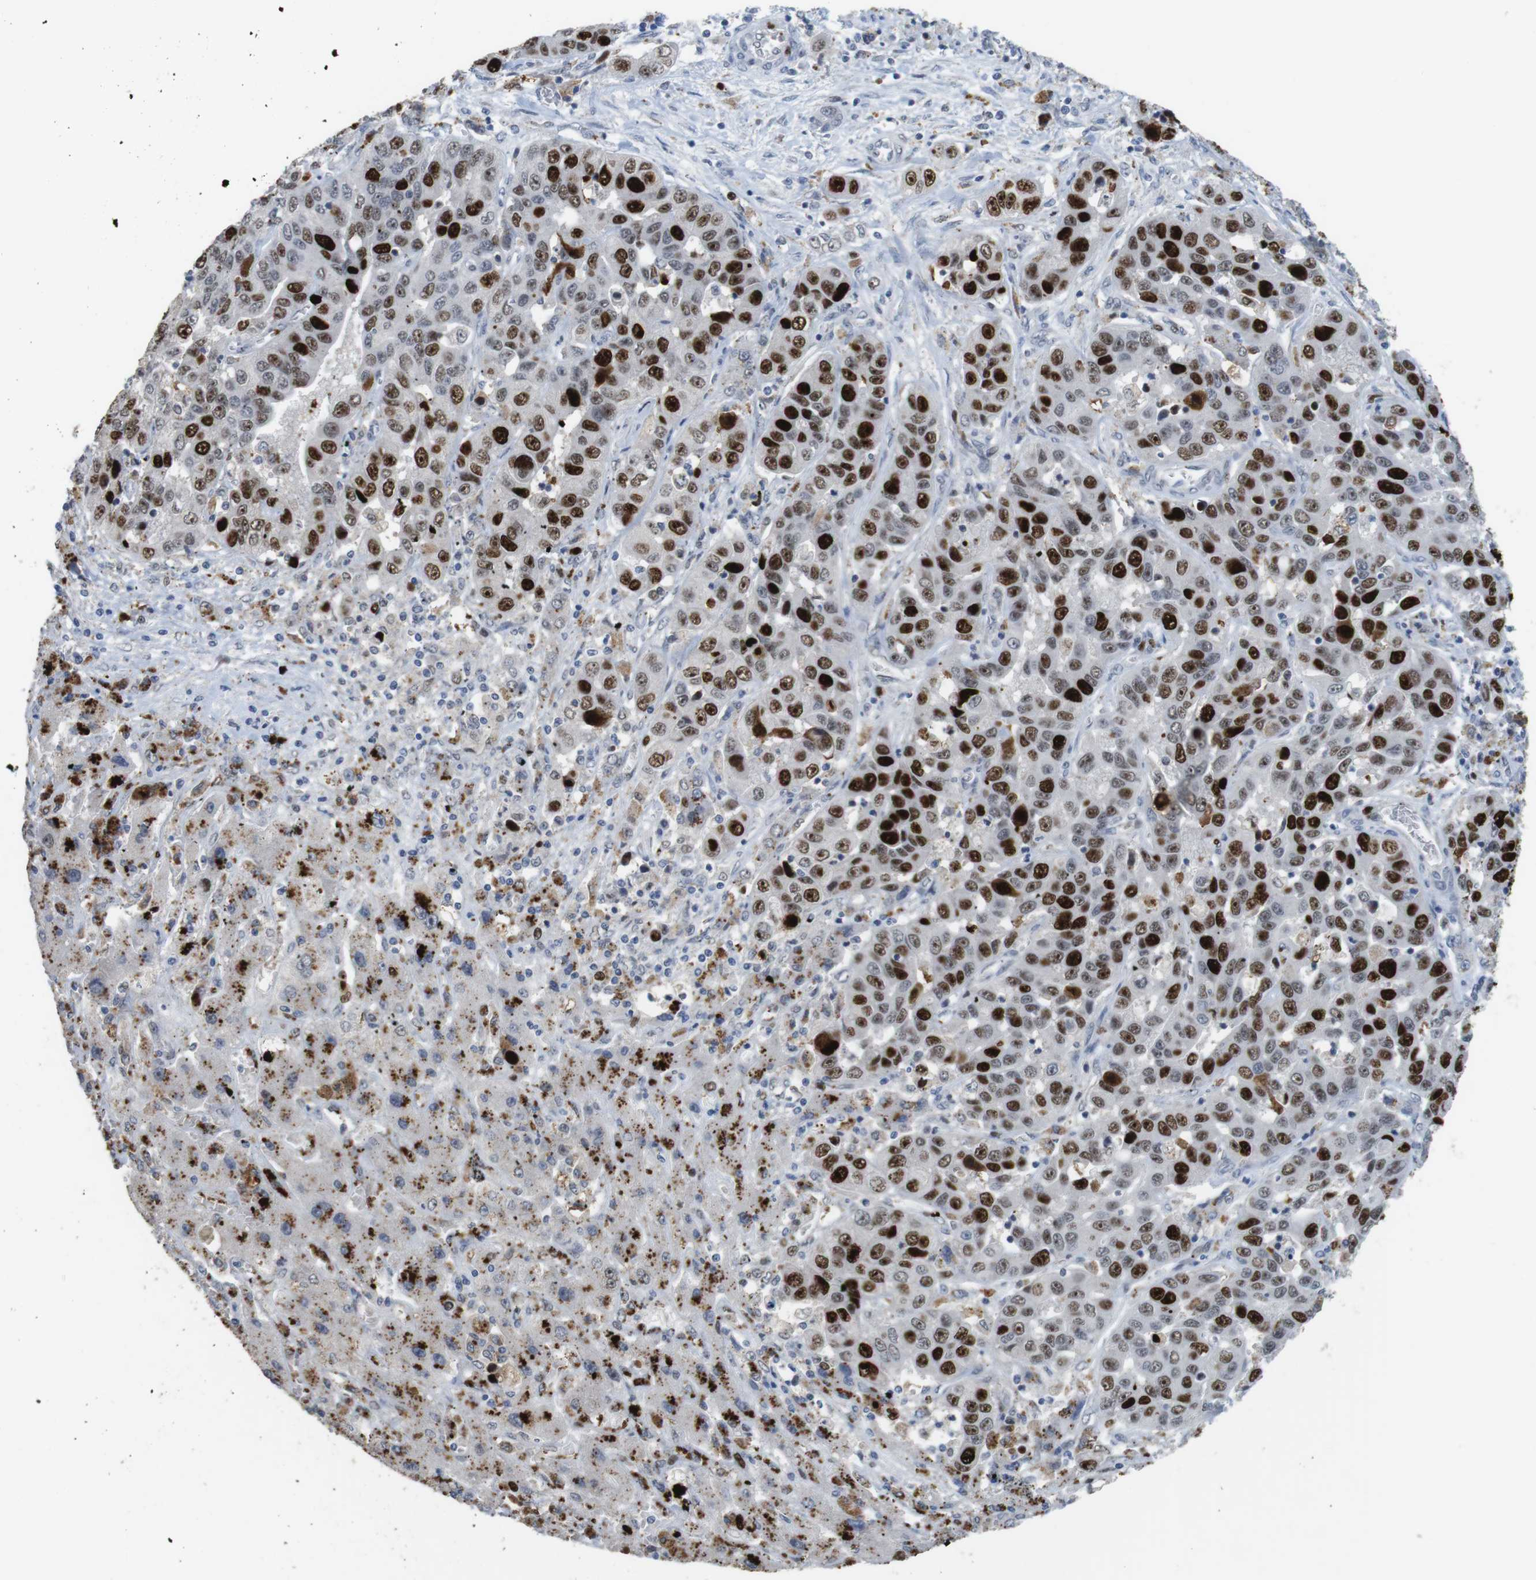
{"staining": {"intensity": "strong", "quantity": ">75%", "location": "nuclear"}, "tissue": "liver cancer", "cell_type": "Tumor cells", "image_type": "cancer", "snomed": [{"axis": "morphology", "description": "Cholangiocarcinoma"}, {"axis": "topography", "description": "Liver"}], "caption": "IHC micrograph of human liver cancer (cholangiocarcinoma) stained for a protein (brown), which shows high levels of strong nuclear staining in about >75% of tumor cells.", "gene": "KPNA2", "patient": {"sex": "female", "age": 52}}